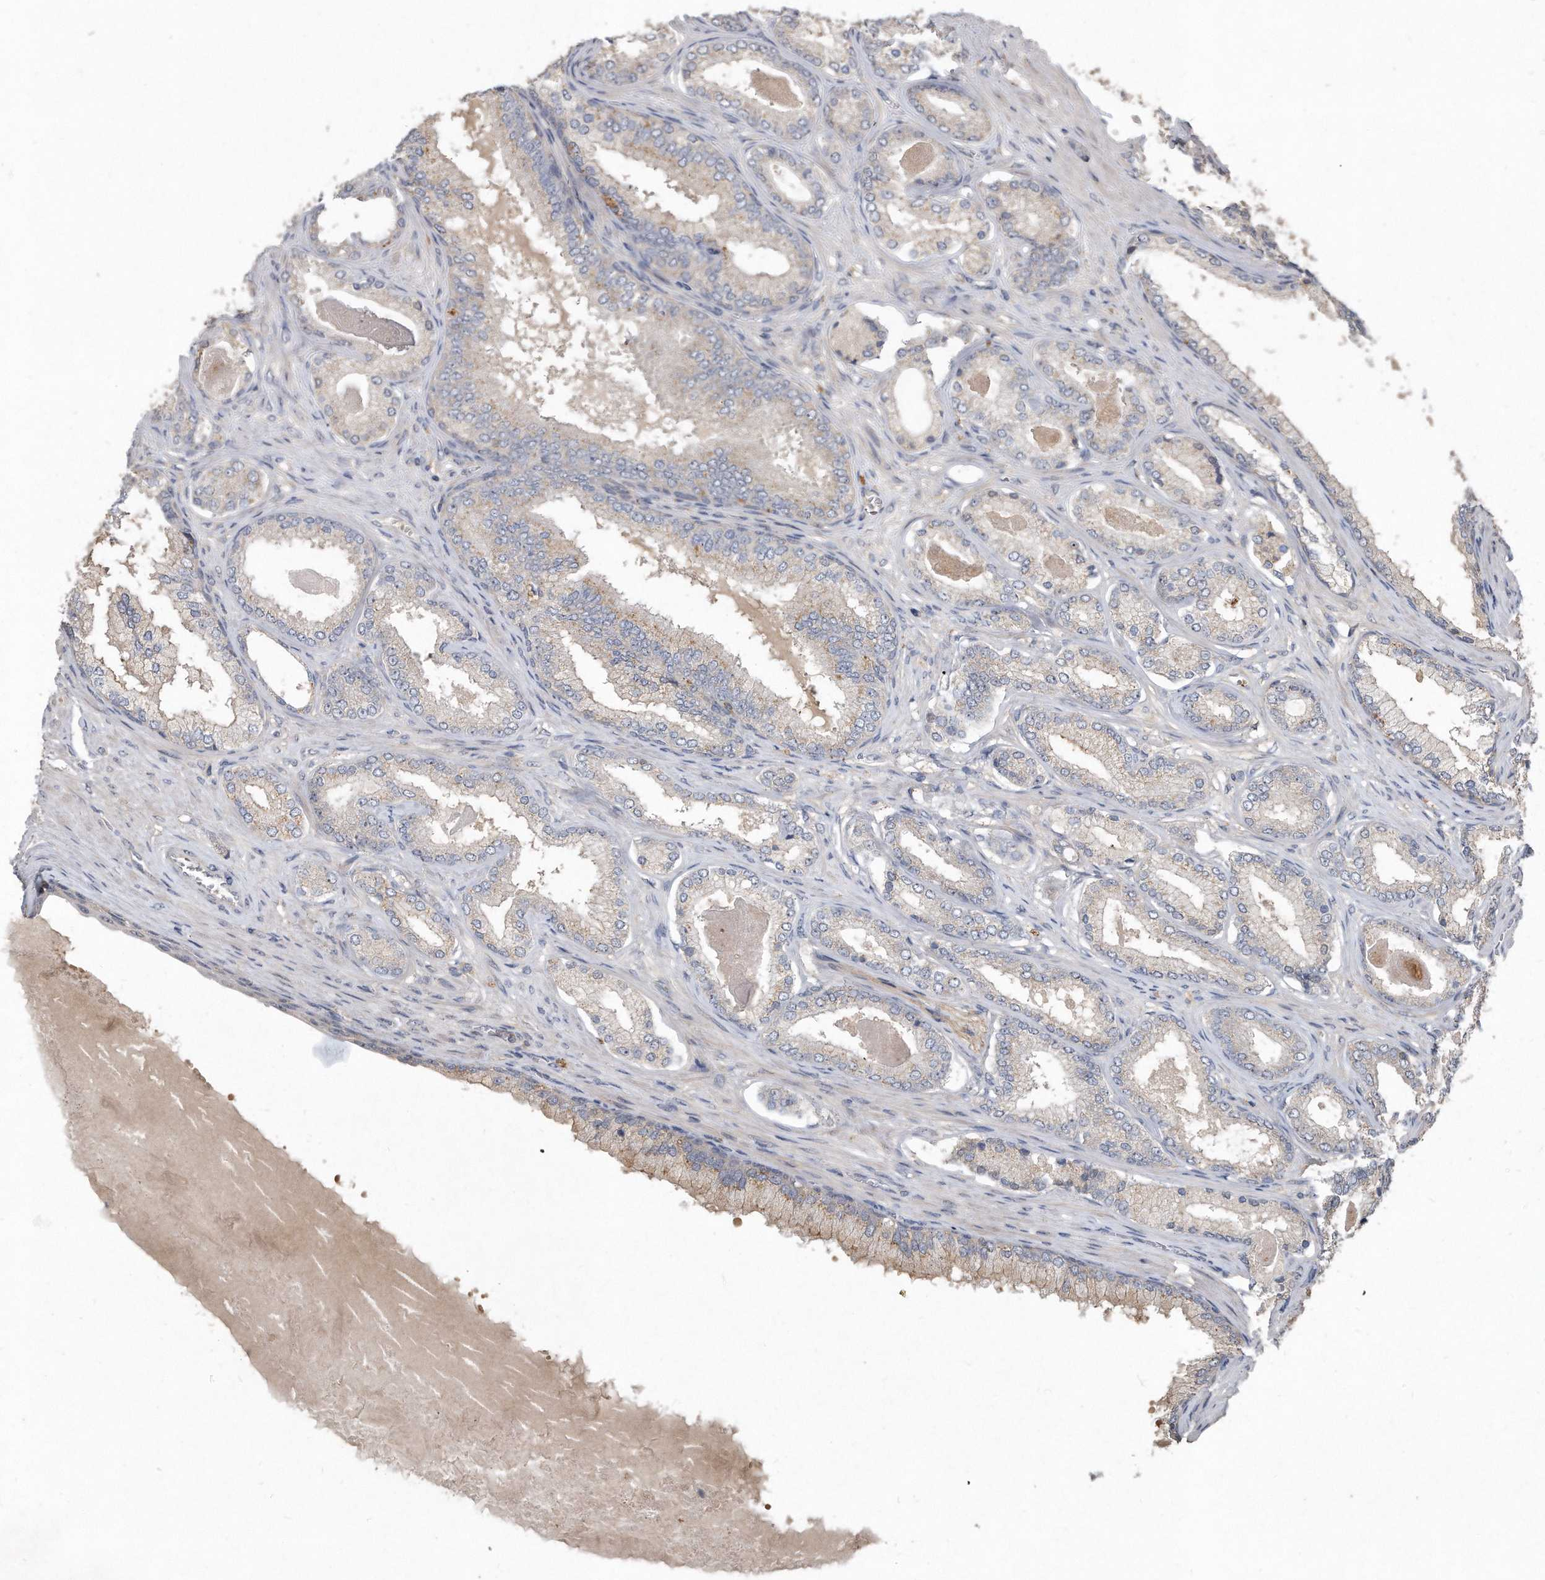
{"staining": {"intensity": "moderate", "quantity": "<25%", "location": "cytoplasmic/membranous,nuclear"}, "tissue": "prostate cancer", "cell_type": "Tumor cells", "image_type": "cancer", "snomed": [{"axis": "morphology", "description": "Adenocarcinoma, Low grade"}, {"axis": "topography", "description": "Prostate"}], "caption": "Moderate cytoplasmic/membranous and nuclear positivity is present in about <25% of tumor cells in prostate cancer (adenocarcinoma (low-grade)). (DAB = brown stain, brightfield microscopy at high magnification).", "gene": "PGBD2", "patient": {"sex": "male", "age": 70}}